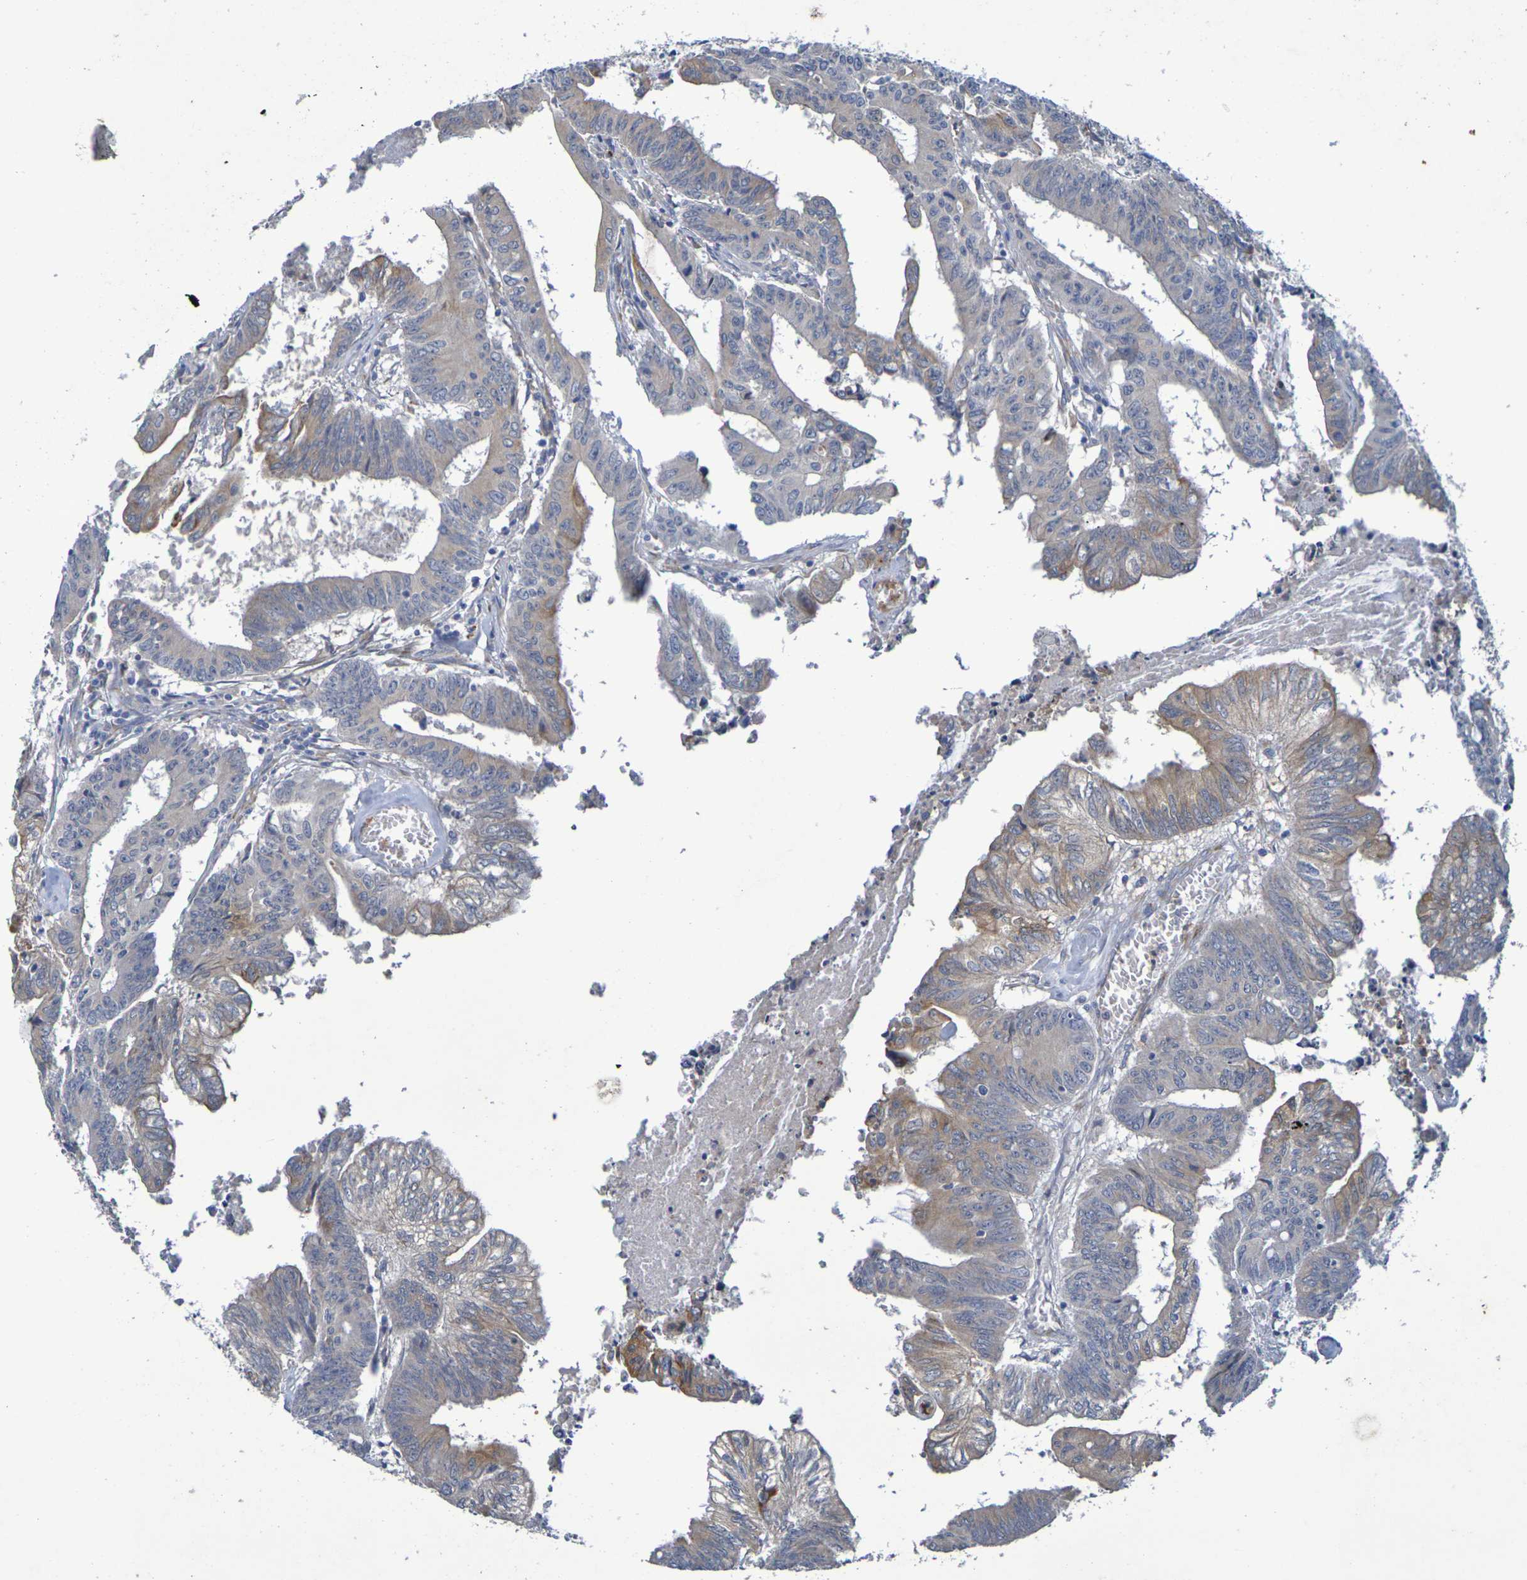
{"staining": {"intensity": "moderate", "quantity": "25%-75%", "location": "cytoplasmic/membranous"}, "tissue": "colorectal cancer", "cell_type": "Tumor cells", "image_type": "cancer", "snomed": [{"axis": "morphology", "description": "Adenocarcinoma, NOS"}, {"axis": "topography", "description": "Colon"}], "caption": "A brown stain shows moderate cytoplasmic/membranous expression of a protein in colorectal cancer (adenocarcinoma) tumor cells.", "gene": "SDC4", "patient": {"sex": "male", "age": 45}}